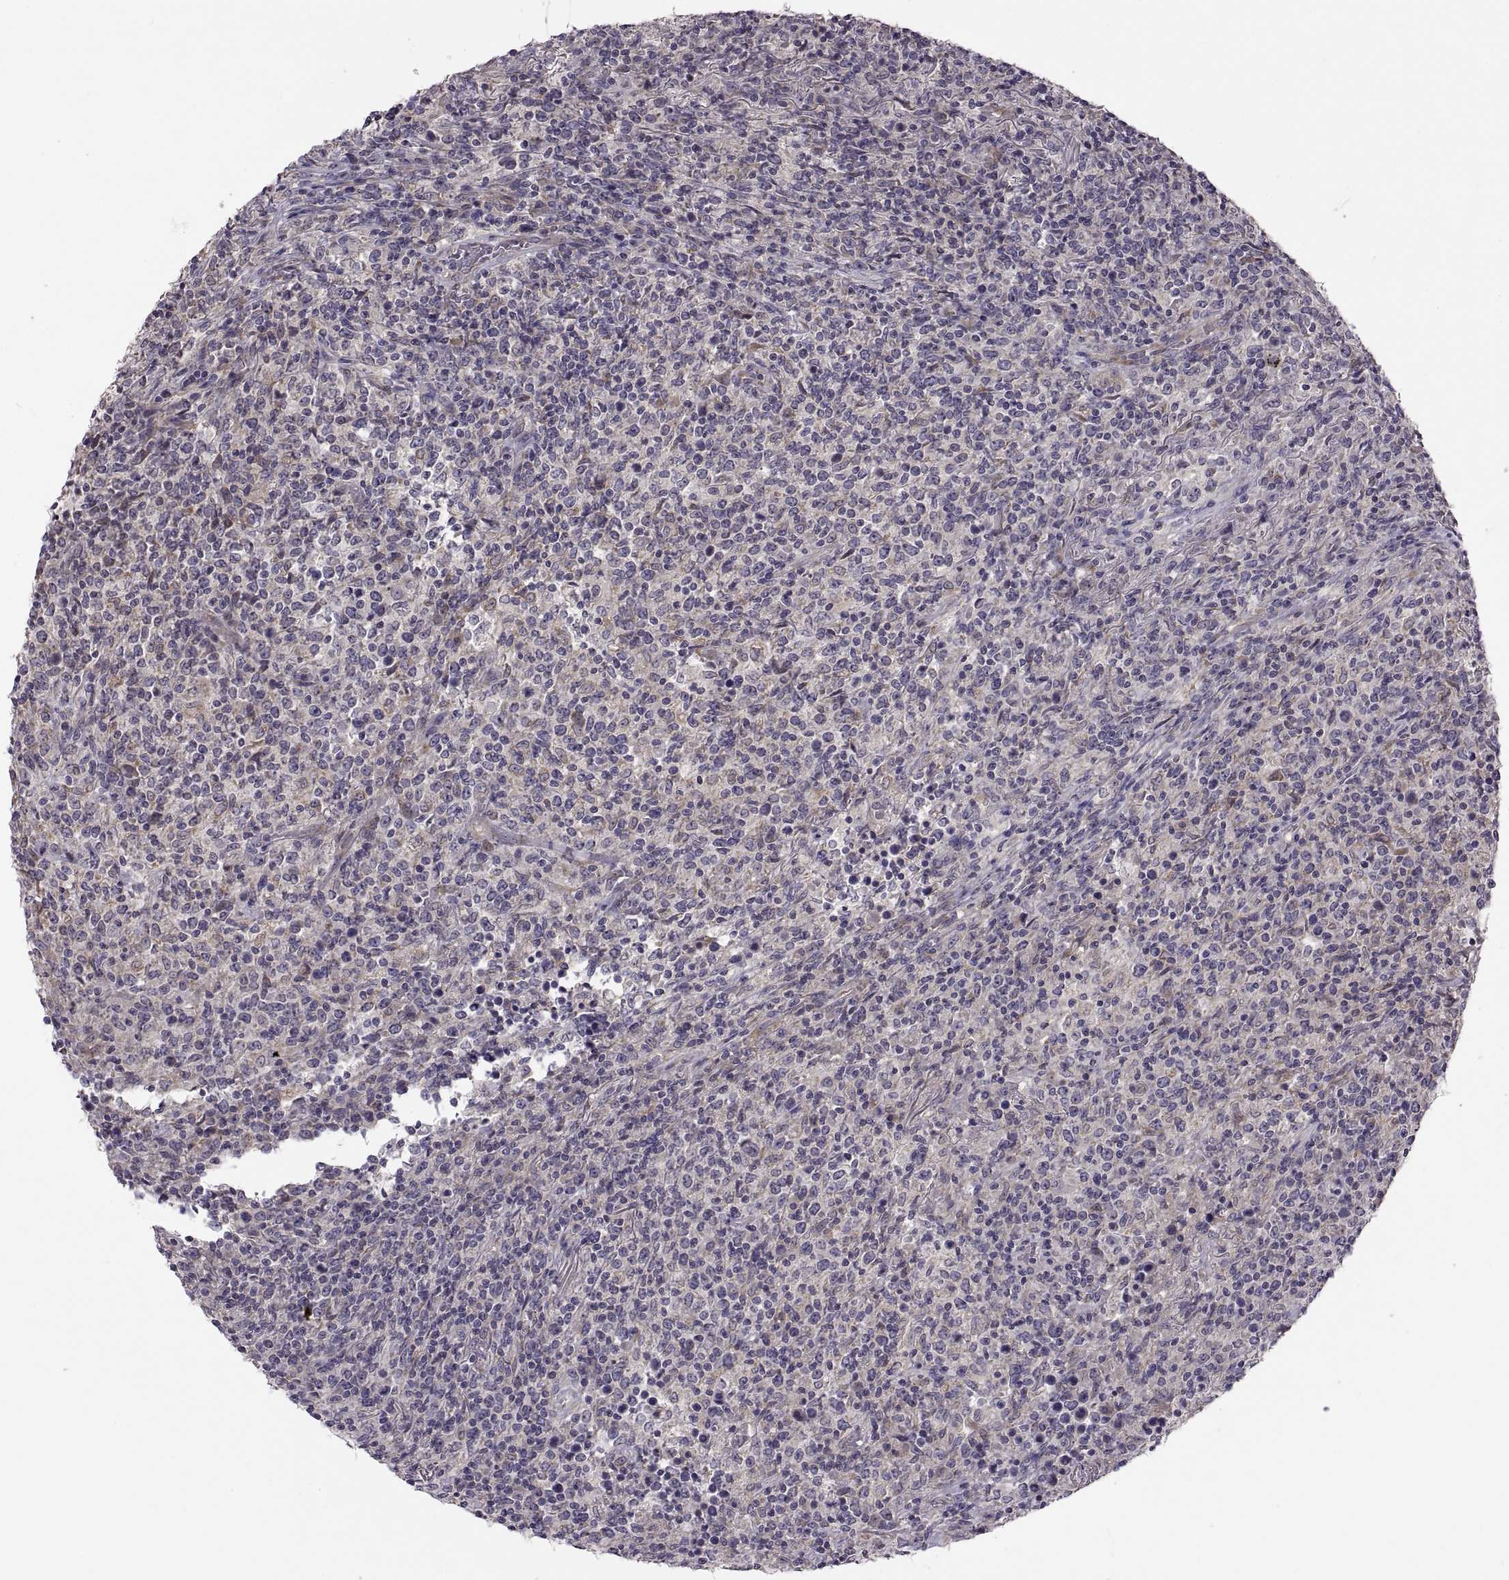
{"staining": {"intensity": "negative", "quantity": "none", "location": "none"}, "tissue": "lymphoma", "cell_type": "Tumor cells", "image_type": "cancer", "snomed": [{"axis": "morphology", "description": "Malignant lymphoma, non-Hodgkin's type, High grade"}, {"axis": "topography", "description": "Lung"}], "caption": "Micrograph shows no significant protein staining in tumor cells of high-grade malignant lymphoma, non-Hodgkin's type.", "gene": "ACSBG2", "patient": {"sex": "male", "age": 79}}